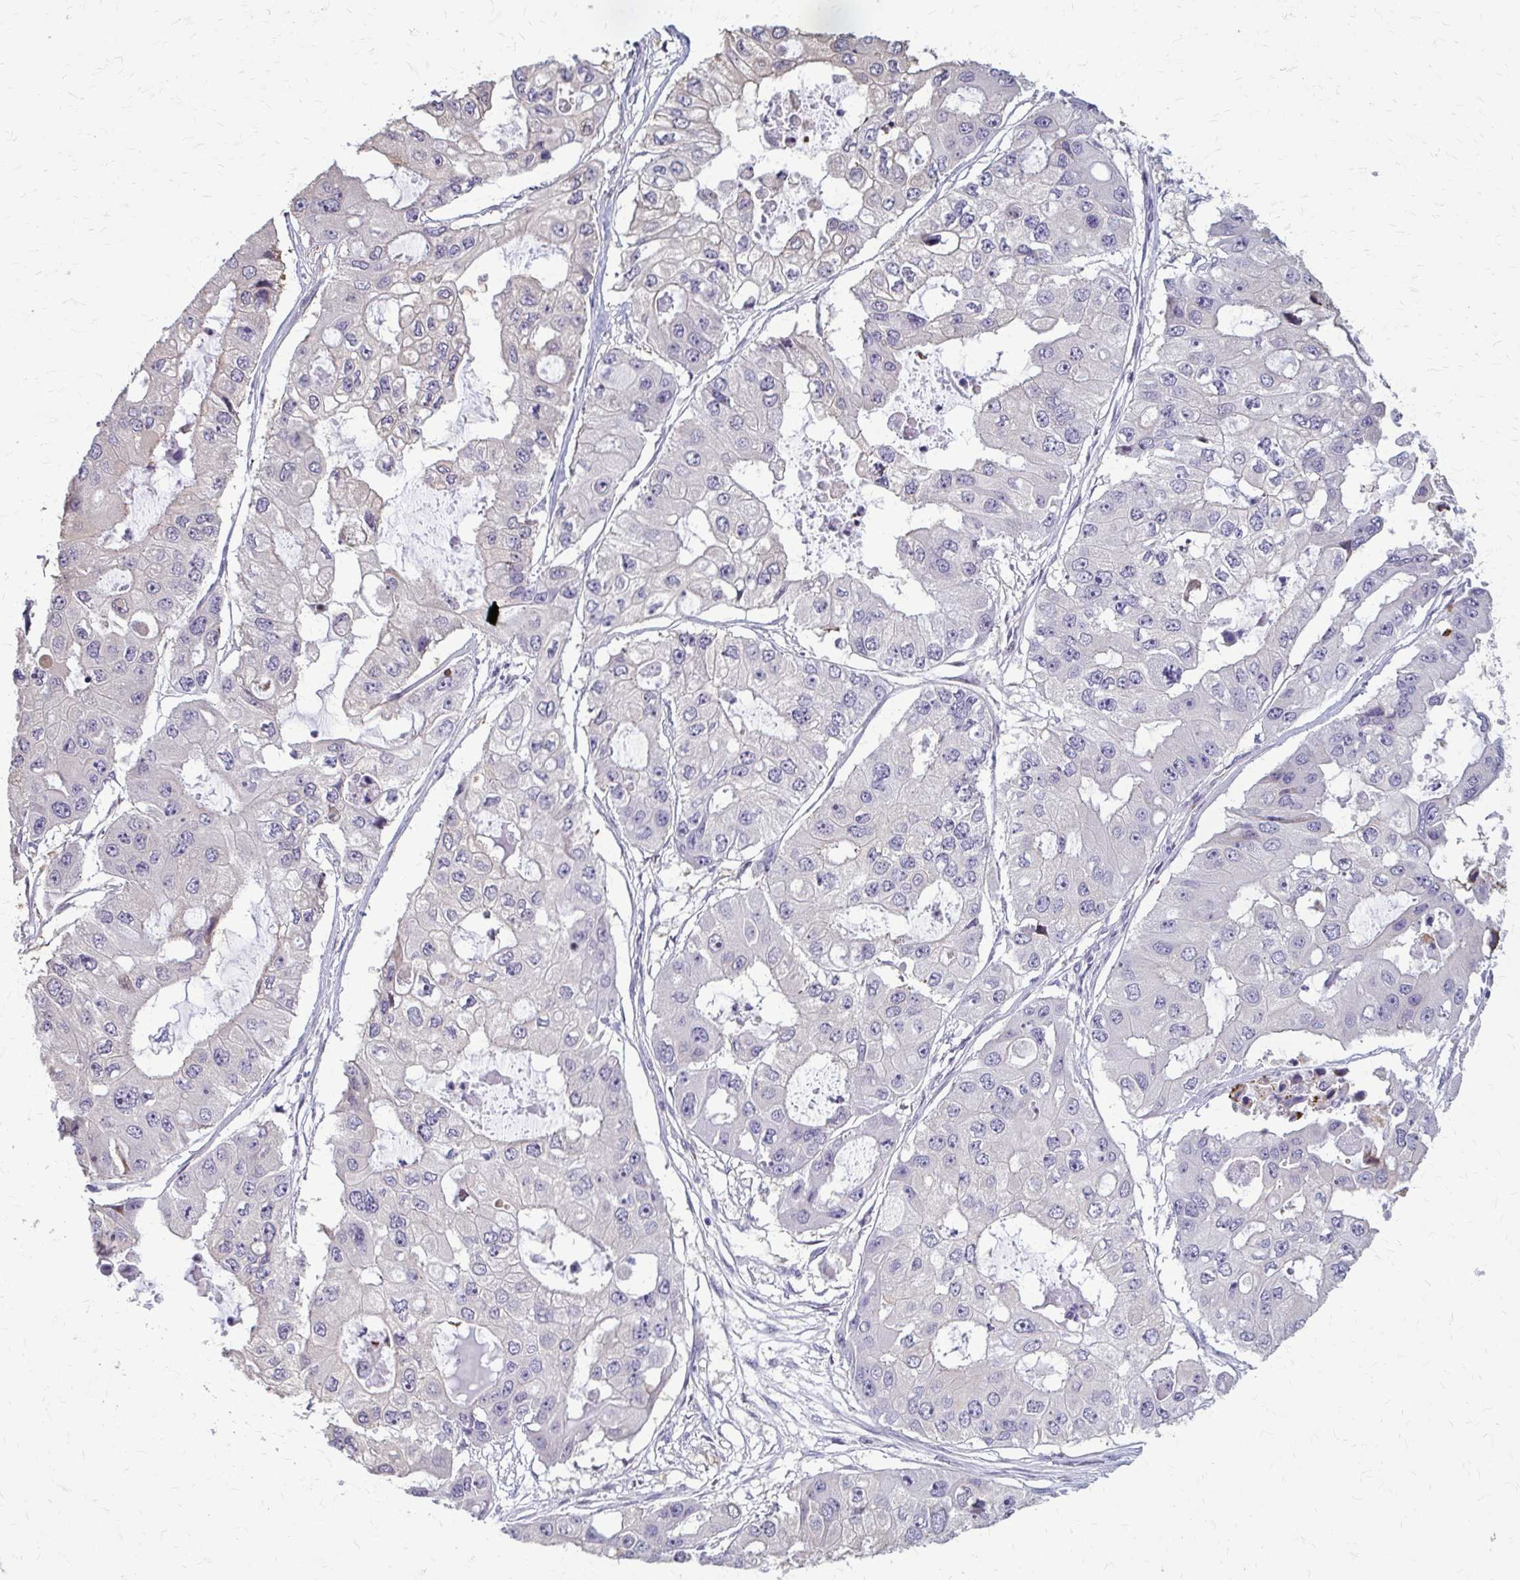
{"staining": {"intensity": "negative", "quantity": "none", "location": "none"}, "tissue": "ovarian cancer", "cell_type": "Tumor cells", "image_type": "cancer", "snomed": [{"axis": "morphology", "description": "Cystadenocarcinoma, serous, NOS"}, {"axis": "topography", "description": "Ovary"}], "caption": "A high-resolution image shows immunohistochemistry (IHC) staining of ovarian cancer, which reveals no significant expression in tumor cells.", "gene": "ZNF34", "patient": {"sex": "female", "age": 56}}